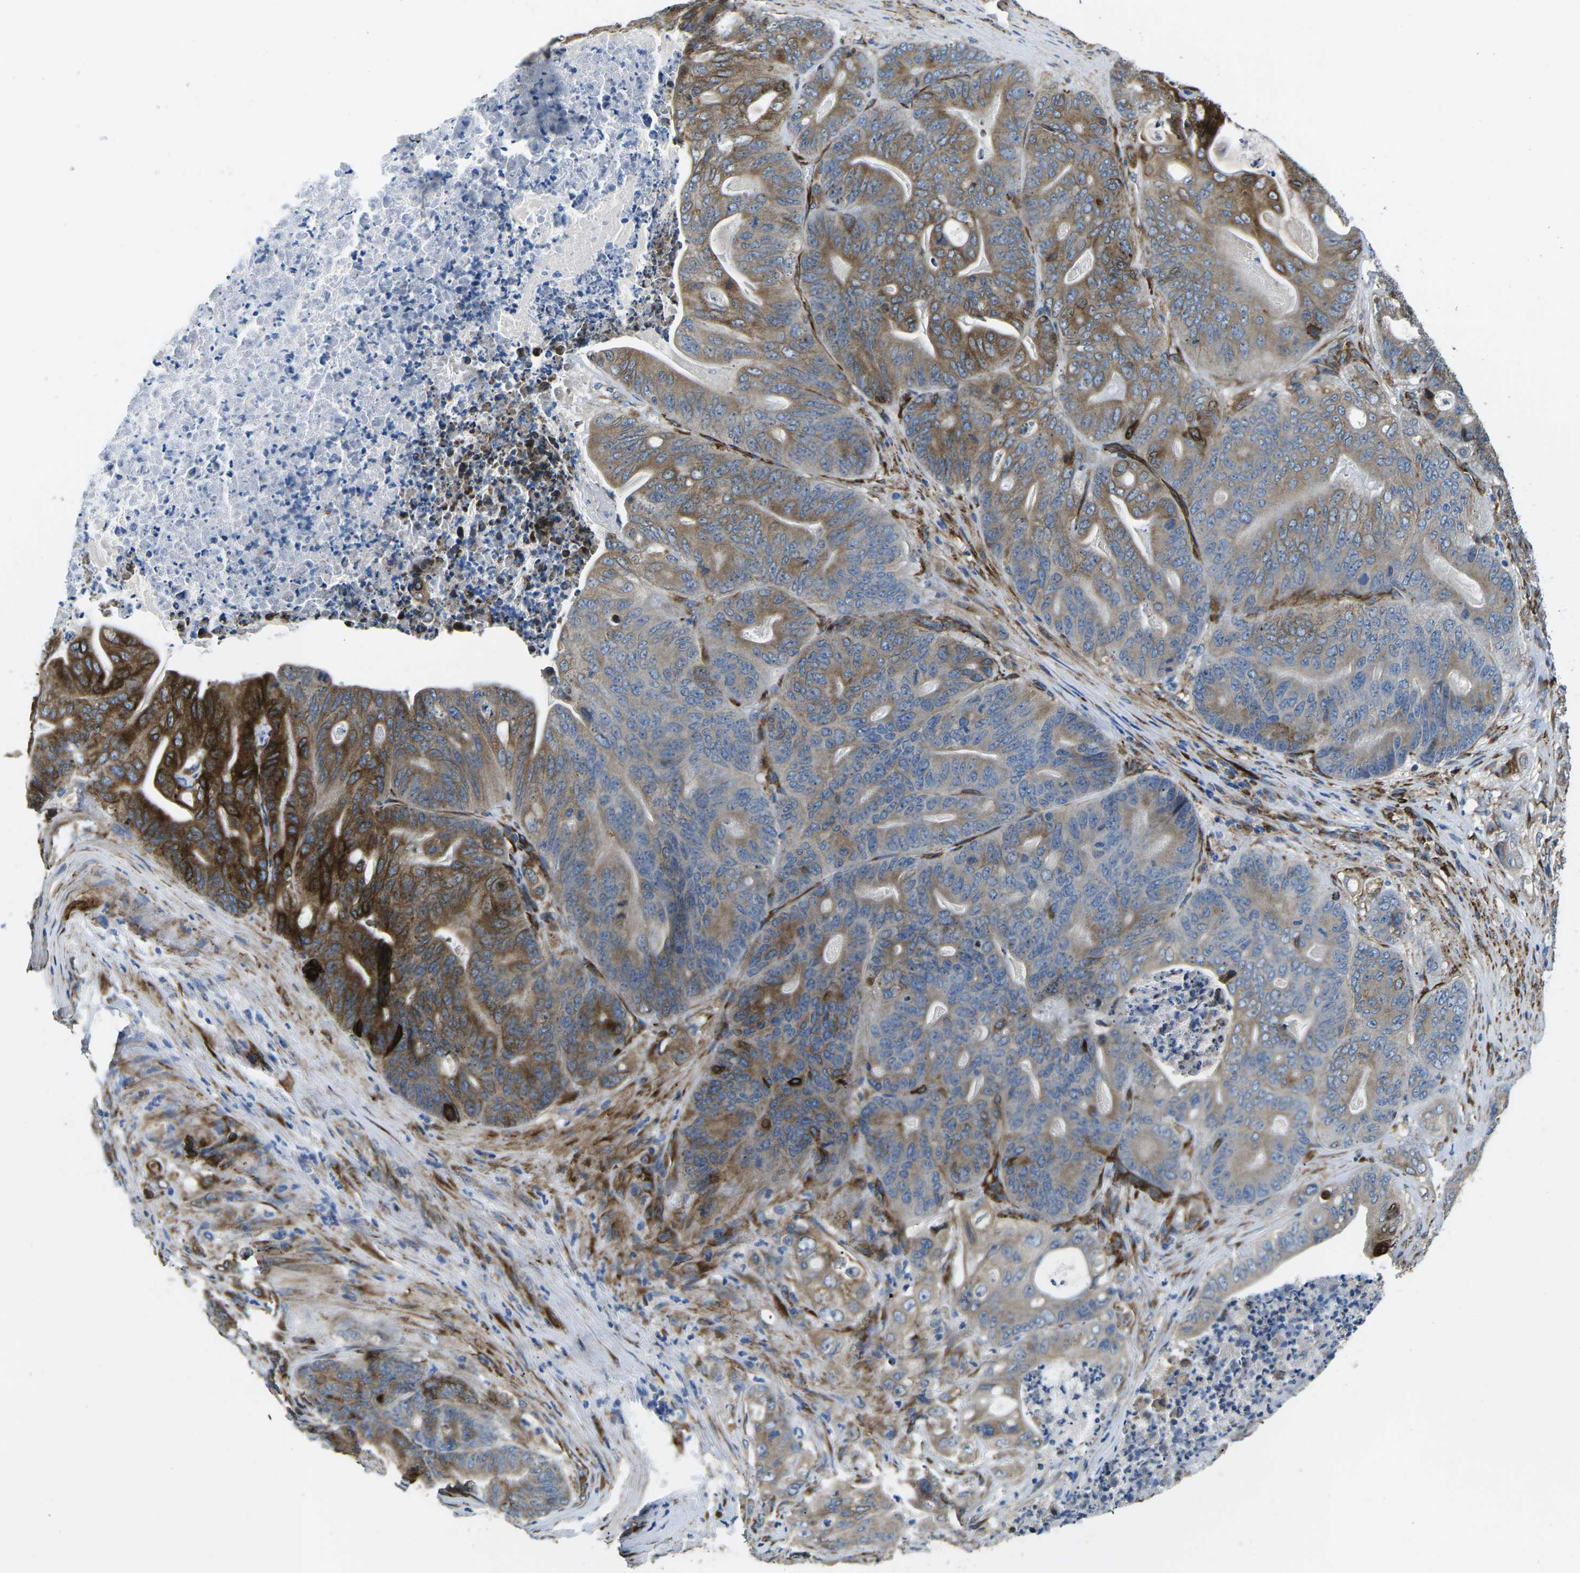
{"staining": {"intensity": "strong", "quantity": "<25%", "location": "cytoplasmic/membranous"}, "tissue": "stomach cancer", "cell_type": "Tumor cells", "image_type": "cancer", "snomed": [{"axis": "morphology", "description": "Adenocarcinoma, NOS"}, {"axis": "topography", "description": "Stomach"}], "caption": "This photomicrograph displays stomach cancer (adenocarcinoma) stained with immunohistochemistry (IHC) to label a protein in brown. The cytoplasmic/membranous of tumor cells show strong positivity for the protein. Nuclei are counter-stained blue.", "gene": "PDZD8", "patient": {"sex": "female", "age": 73}}